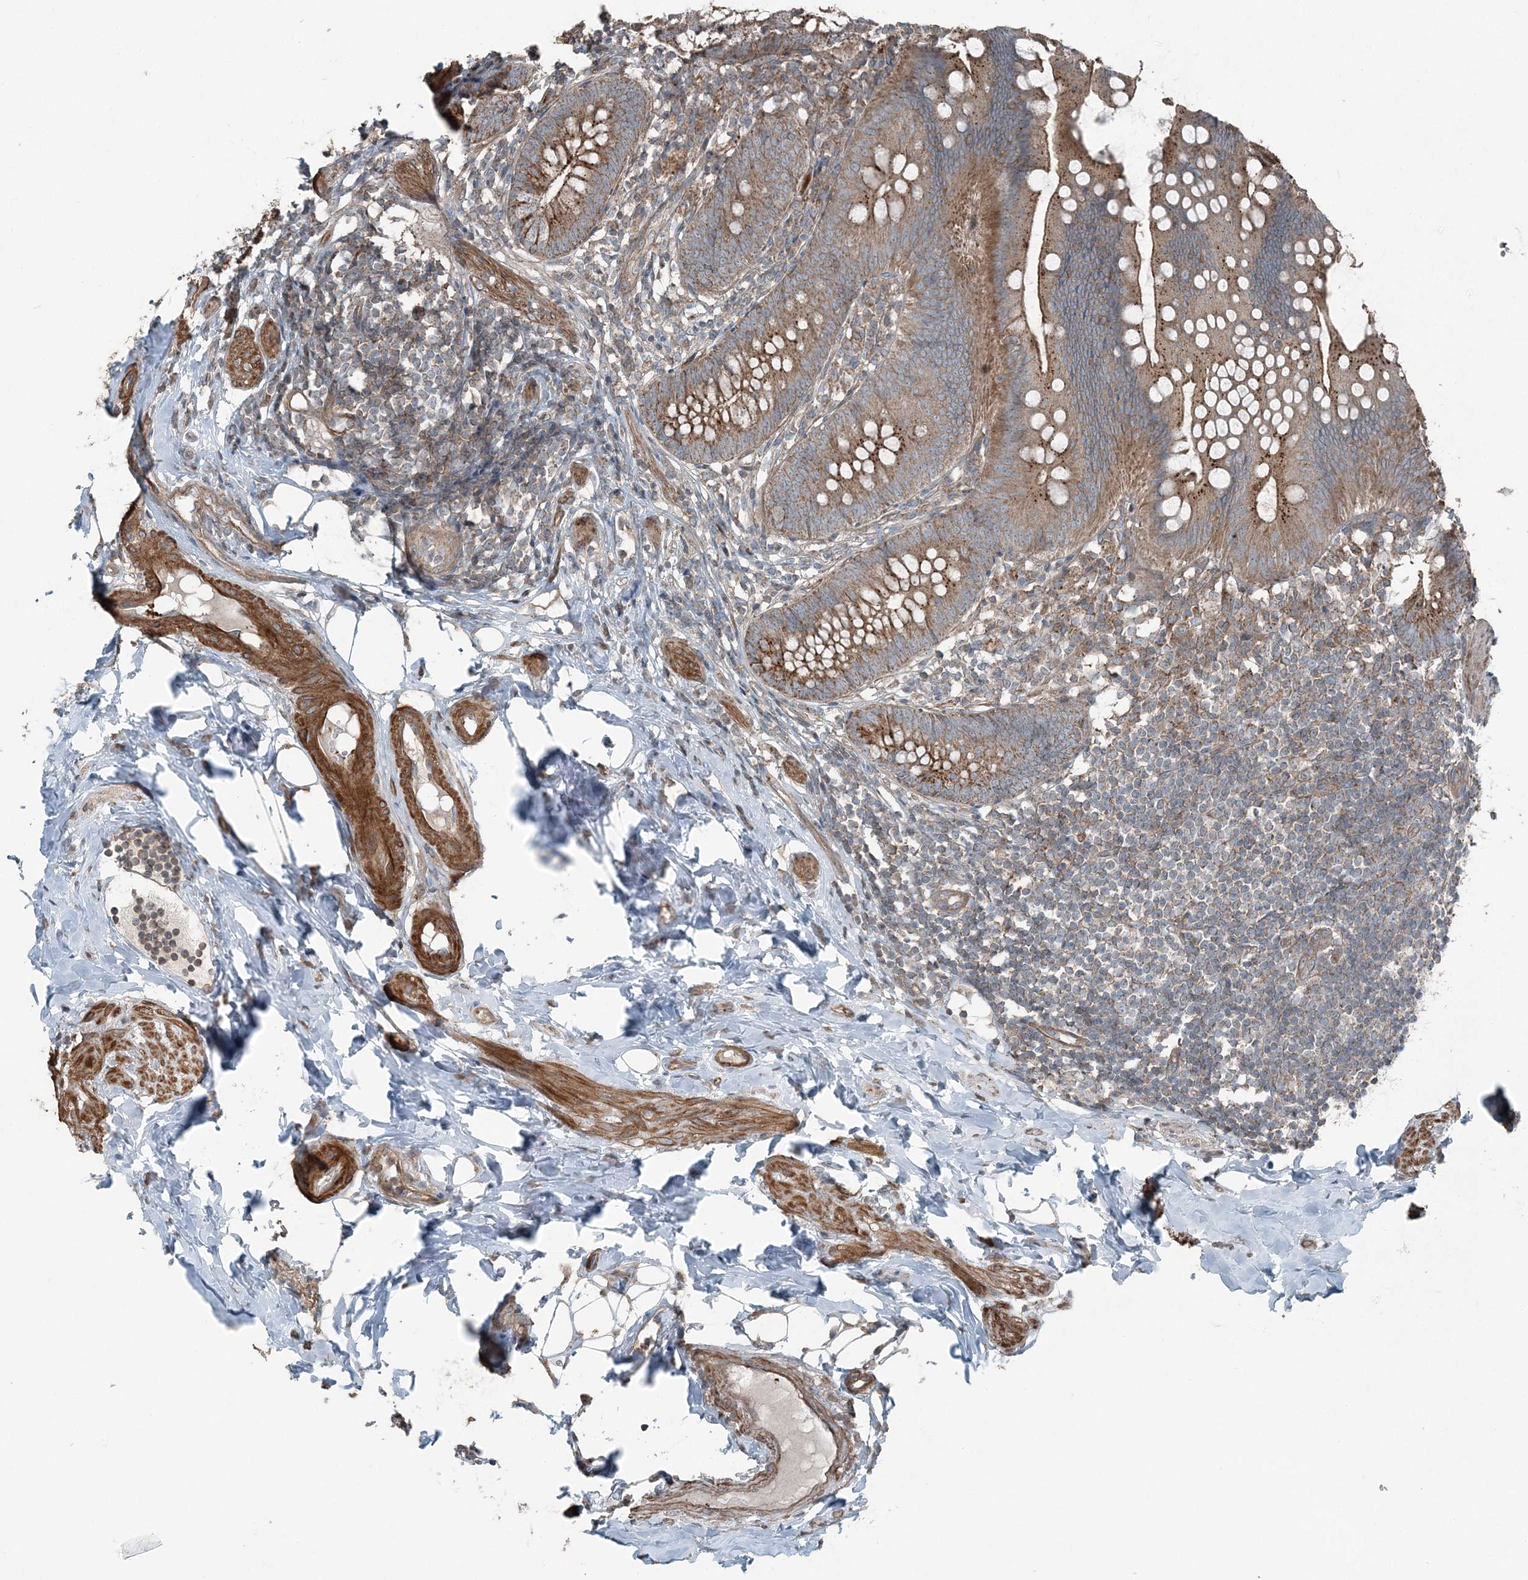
{"staining": {"intensity": "moderate", "quantity": ">75%", "location": "cytoplasmic/membranous"}, "tissue": "appendix", "cell_type": "Glandular cells", "image_type": "normal", "snomed": [{"axis": "morphology", "description": "Normal tissue, NOS"}, {"axis": "topography", "description": "Appendix"}], "caption": "Brown immunohistochemical staining in unremarkable appendix demonstrates moderate cytoplasmic/membranous staining in about >75% of glandular cells.", "gene": "KY", "patient": {"sex": "female", "age": 62}}